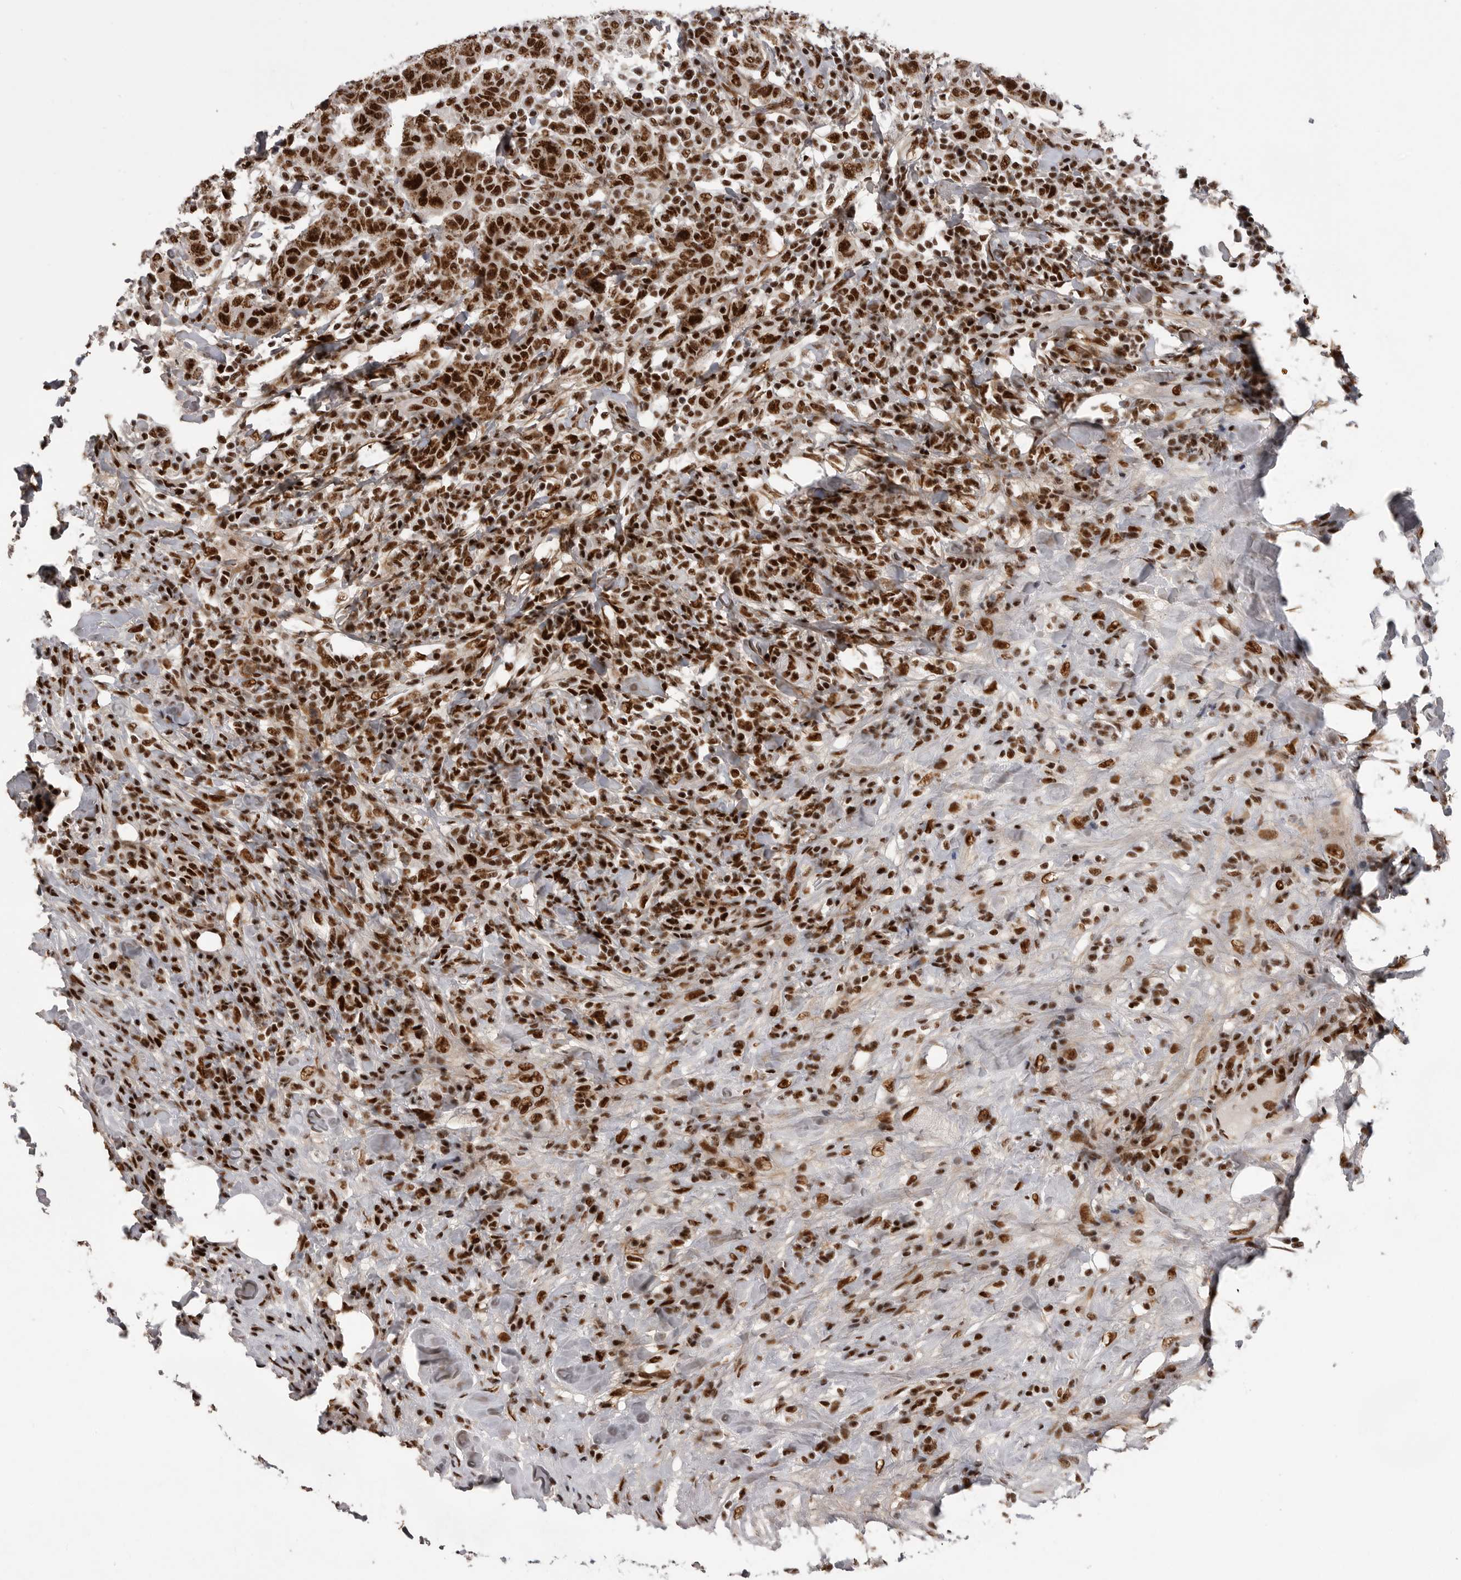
{"staining": {"intensity": "strong", "quantity": ">75%", "location": "cytoplasmic/membranous,nuclear"}, "tissue": "breast cancer", "cell_type": "Tumor cells", "image_type": "cancer", "snomed": [{"axis": "morphology", "description": "Duct carcinoma"}, {"axis": "topography", "description": "Breast"}], "caption": "IHC photomicrograph of breast infiltrating ductal carcinoma stained for a protein (brown), which displays high levels of strong cytoplasmic/membranous and nuclear staining in approximately >75% of tumor cells.", "gene": "PPP1R8", "patient": {"sex": "female", "age": 37}}